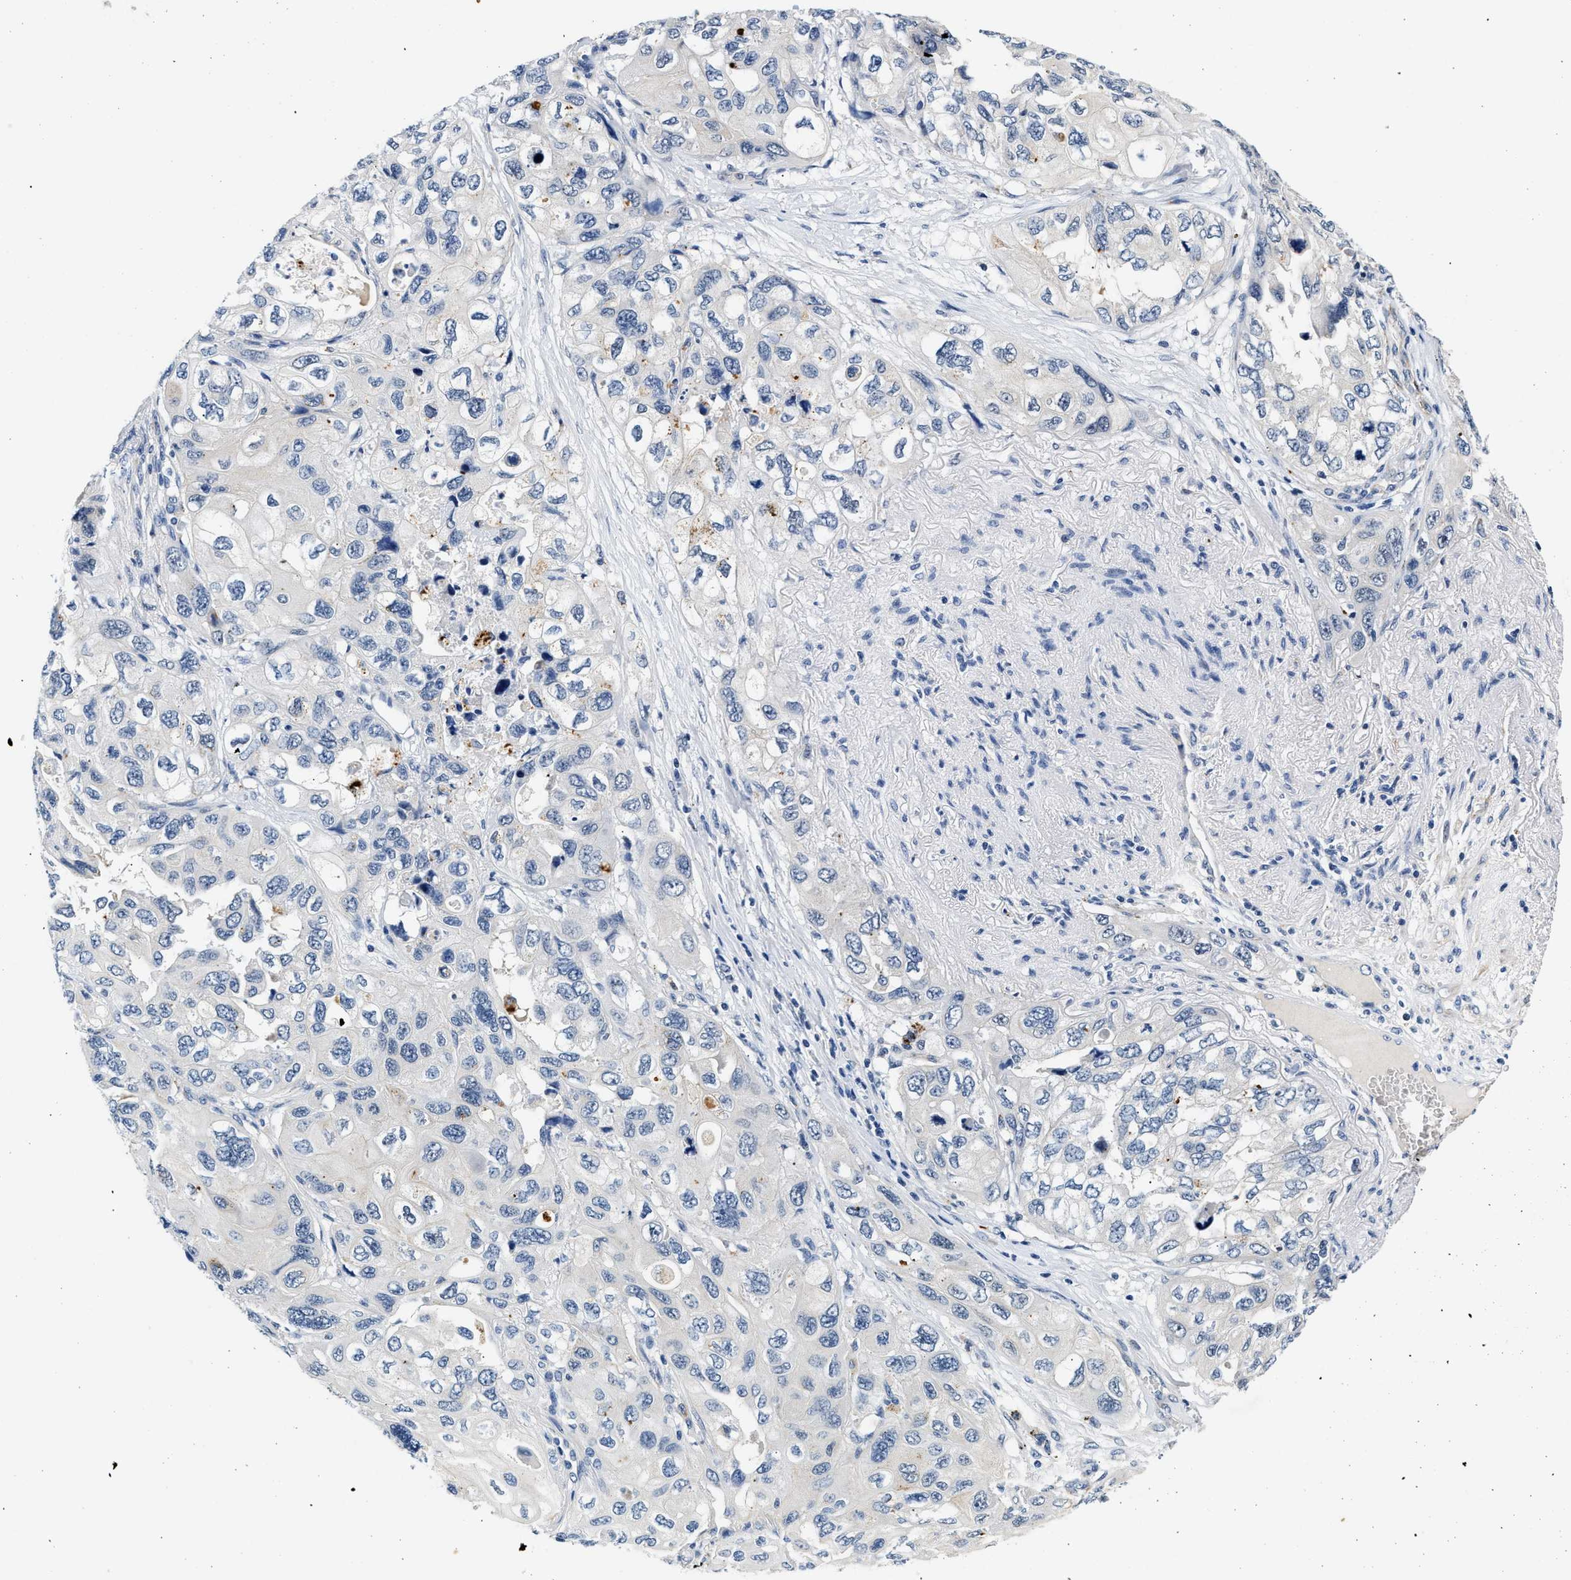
{"staining": {"intensity": "negative", "quantity": "none", "location": "none"}, "tissue": "lung cancer", "cell_type": "Tumor cells", "image_type": "cancer", "snomed": [{"axis": "morphology", "description": "Squamous cell carcinoma, NOS"}, {"axis": "topography", "description": "Lung"}], "caption": "Immunohistochemistry of human lung cancer (squamous cell carcinoma) displays no positivity in tumor cells.", "gene": "MED22", "patient": {"sex": "female", "age": 73}}